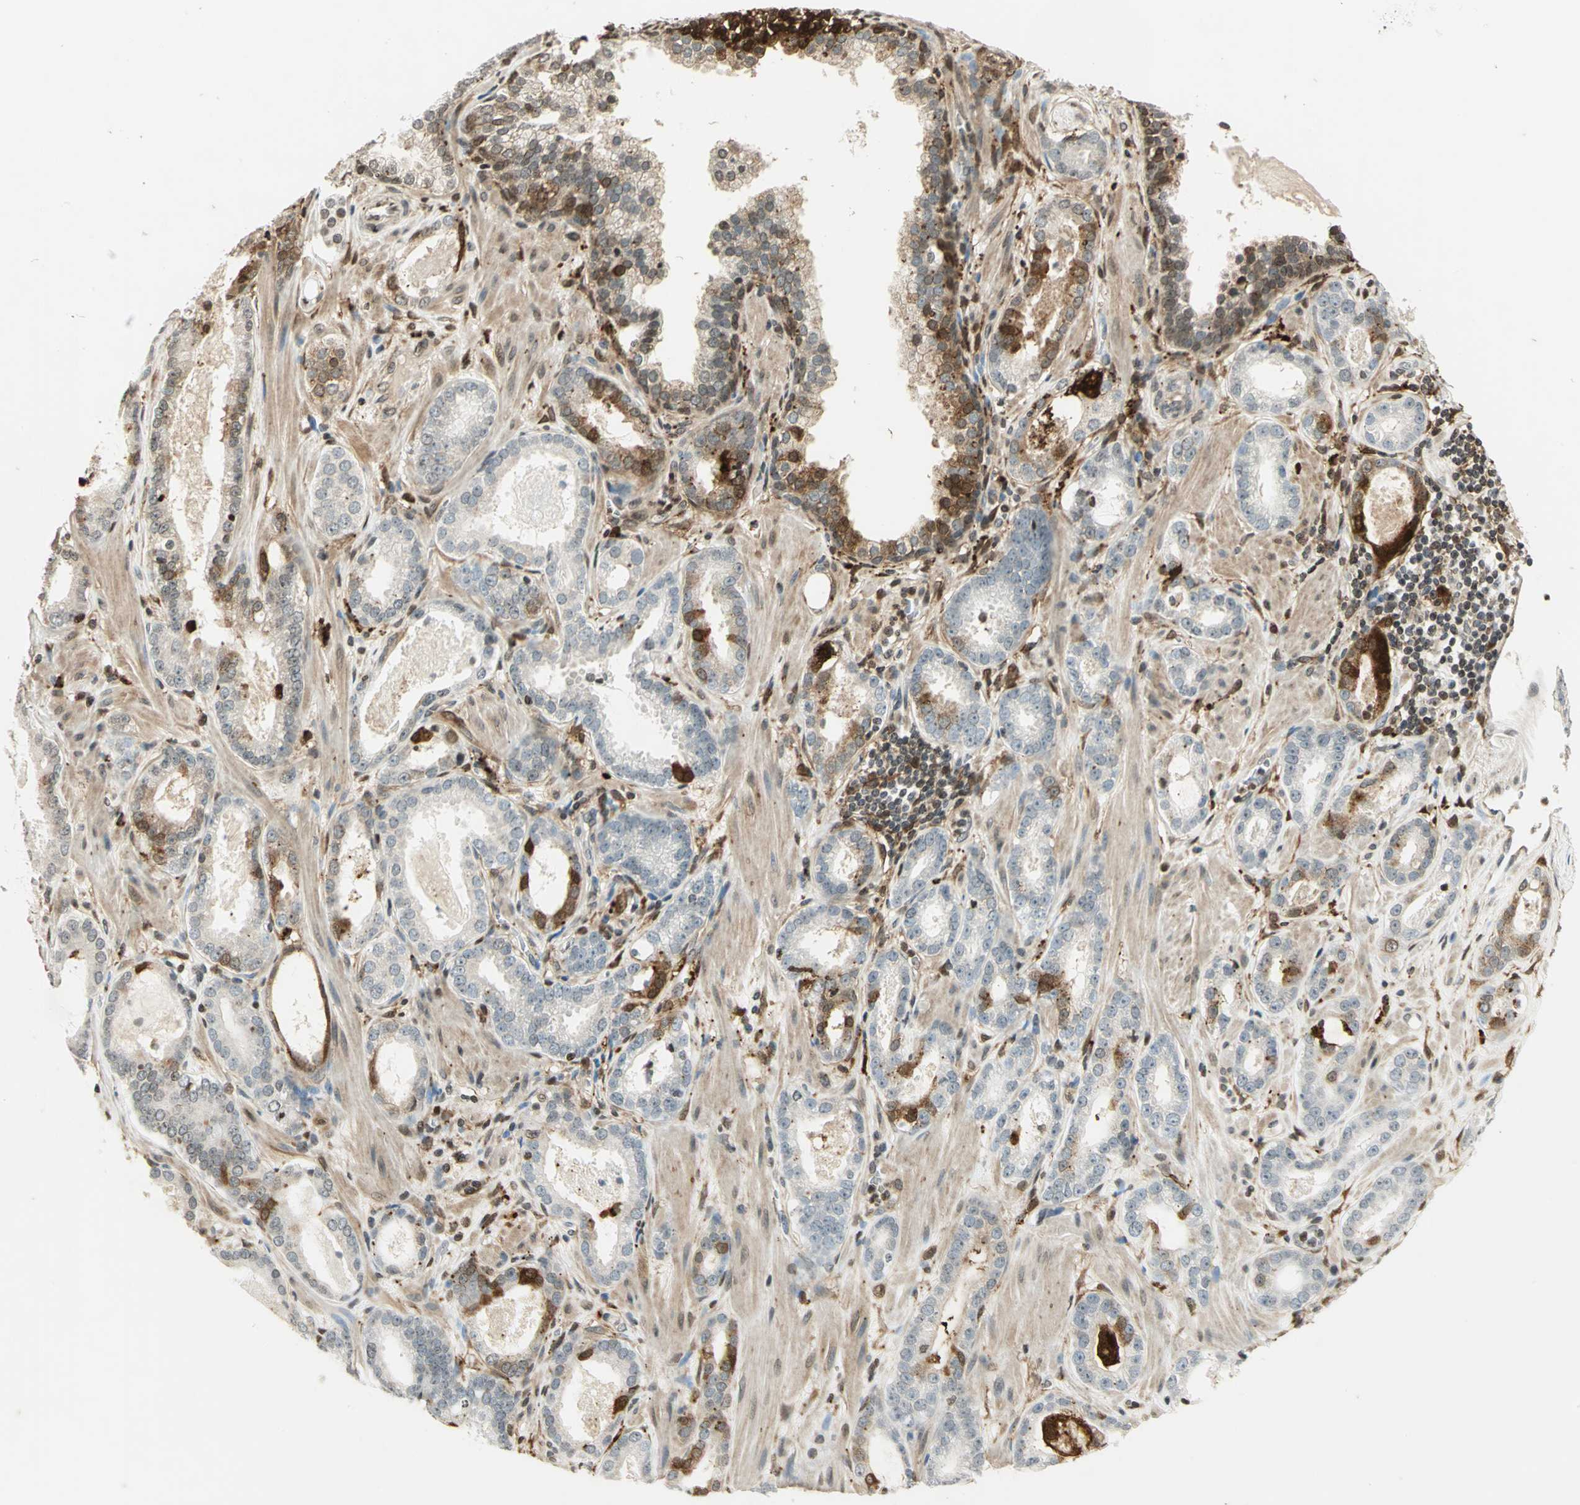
{"staining": {"intensity": "negative", "quantity": "none", "location": "none"}, "tissue": "prostate cancer", "cell_type": "Tumor cells", "image_type": "cancer", "snomed": [{"axis": "morphology", "description": "Adenocarcinoma, Low grade"}, {"axis": "topography", "description": "Prostate"}], "caption": "Low-grade adenocarcinoma (prostate) stained for a protein using immunohistochemistry displays no positivity tumor cells.", "gene": "LGALS3", "patient": {"sex": "male", "age": 57}}